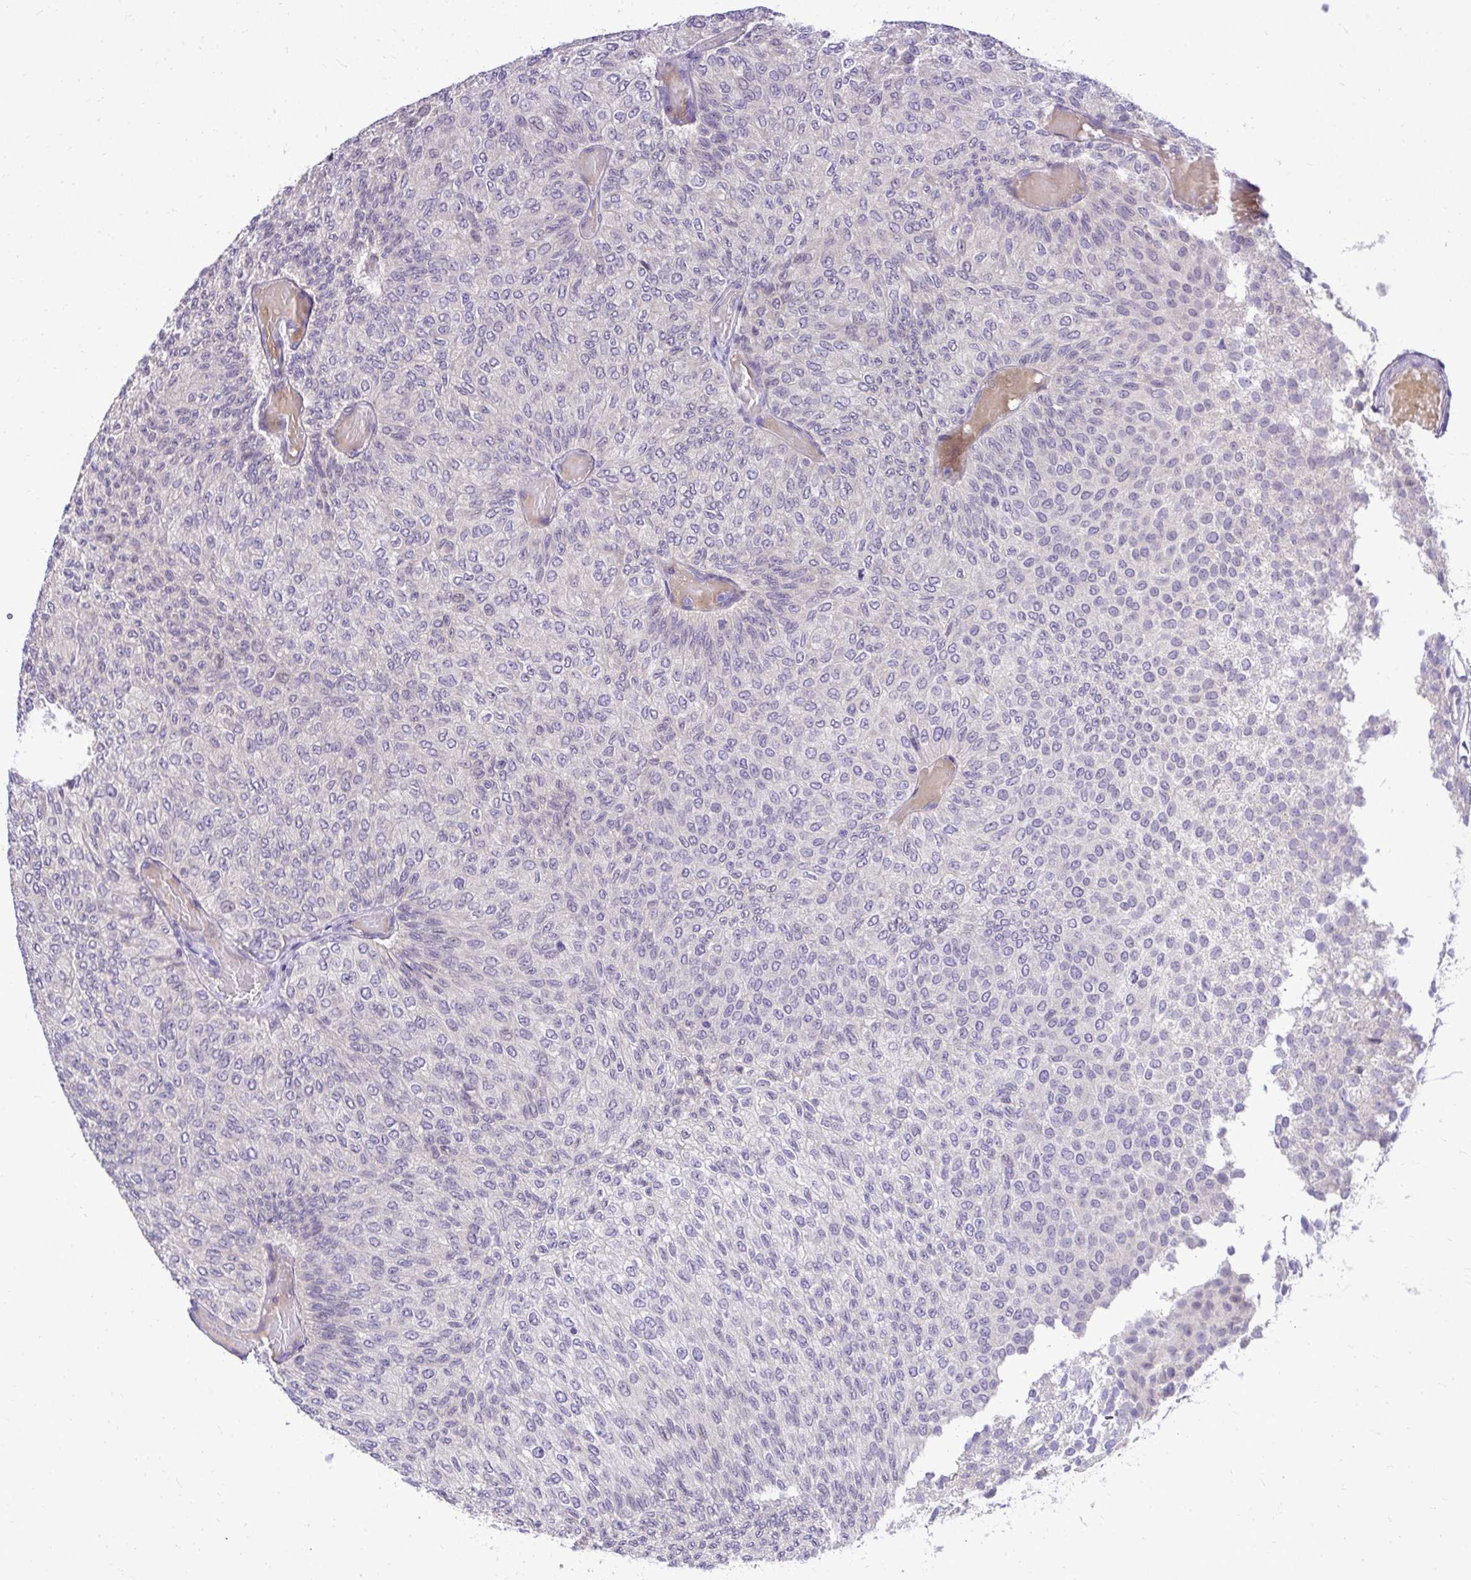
{"staining": {"intensity": "negative", "quantity": "none", "location": "none"}, "tissue": "urothelial cancer", "cell_type": "Tumor cells", "image_type": "cancer", "snomed": [{"axis": "morphology", "description": "Urothelial carcinoma, Low grade"}, {"axis": "topography", "description": "Urinary bladder"}], "caption": "Tumor cells are negative for protein expression in human urothelial cancer.", "gene": "ZSWIM9", "patient": {"sex": "male", "age": 78}}